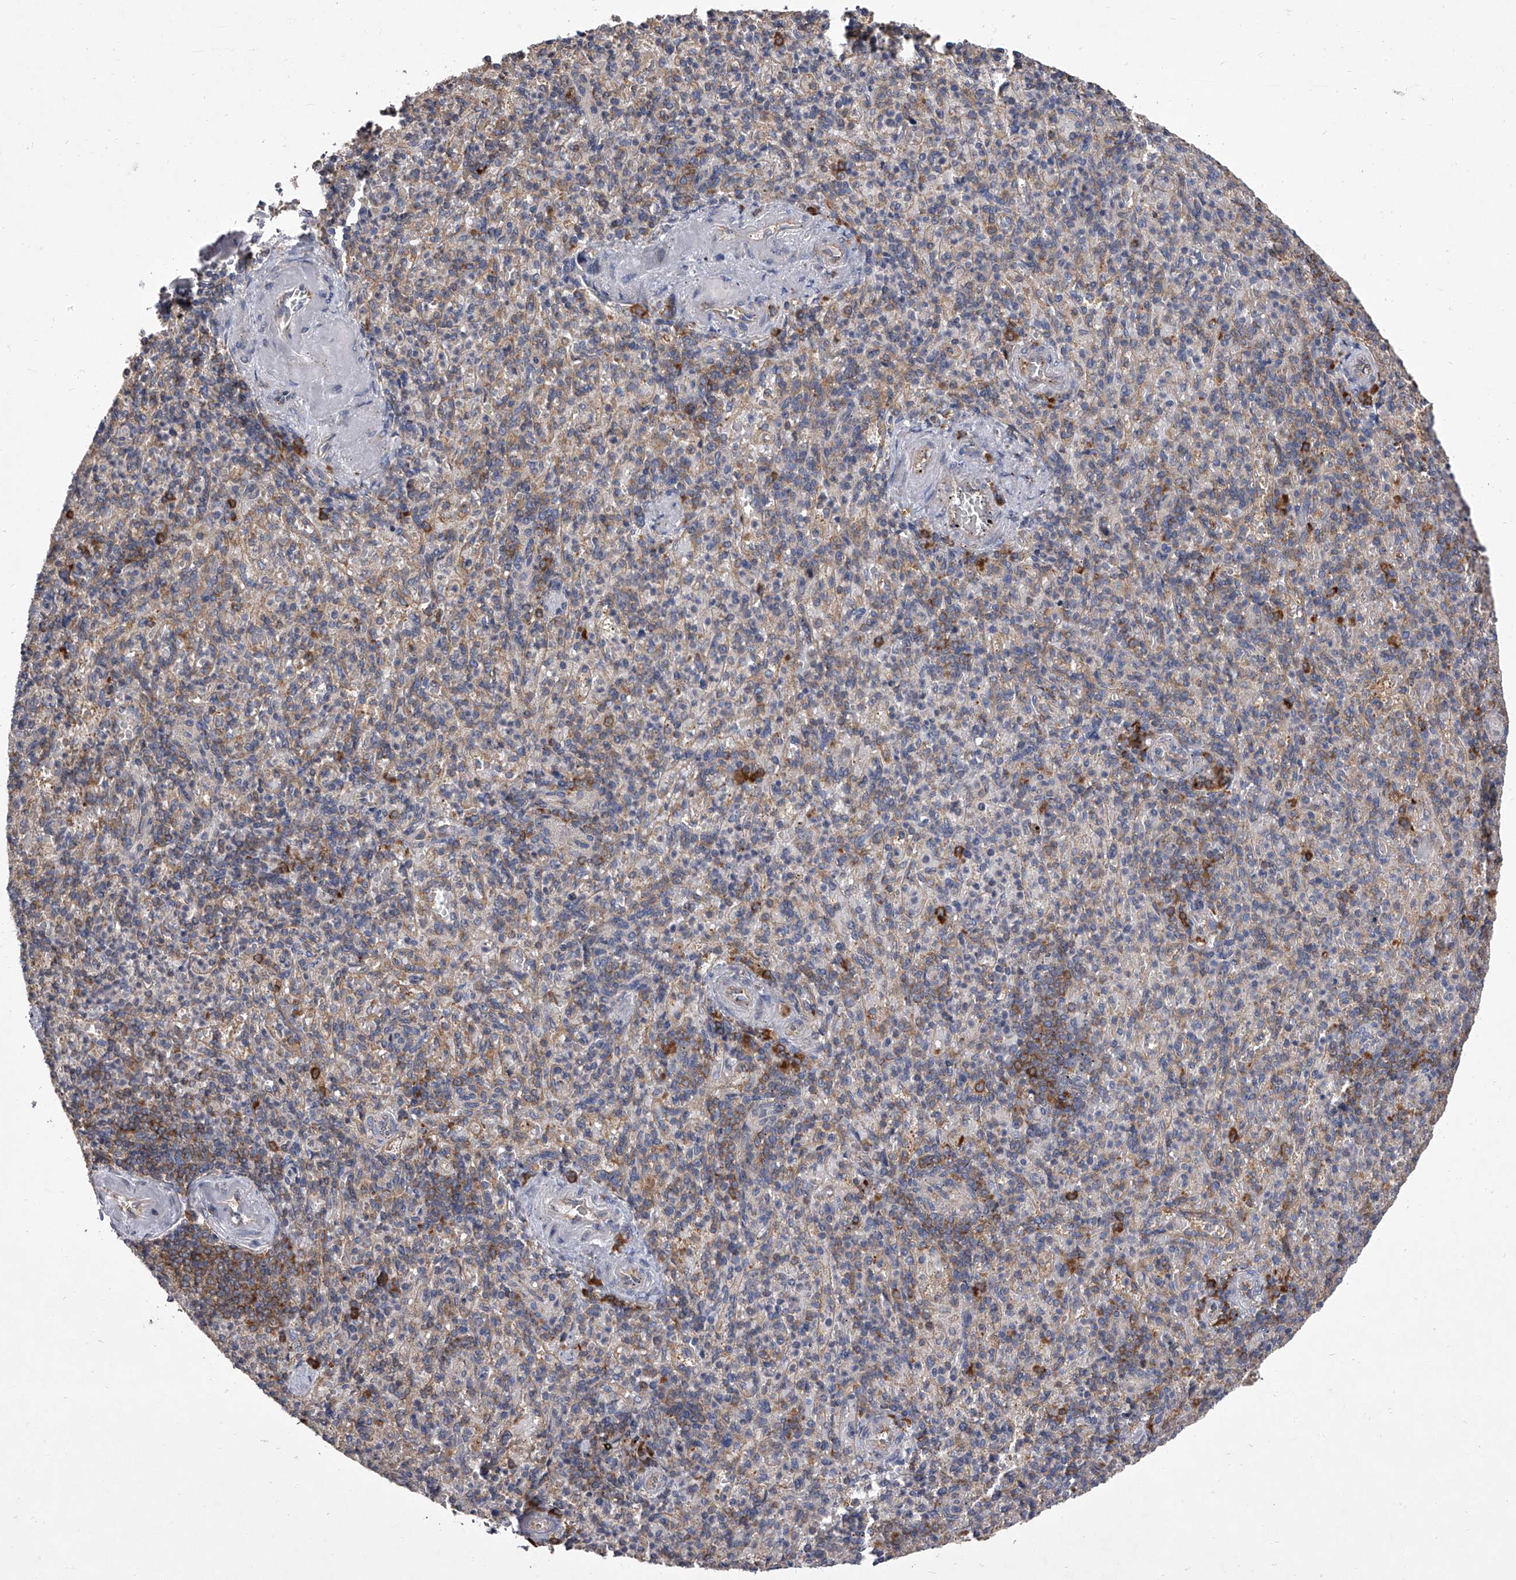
{"staining": {"intensity": "strong", "quantity": "<25%", "location": "cytoplasmic/membranous"}, "tissue": "spleen", "cell_type": "Cells in red pulp", "image_type": "normal", "snomed": [{"axis": "morphology", "description": "Normal tissue, NOS"}, {"axis": "topography", "description": "Spleen"}], "caption": "Immunohistochemistry (IHC) of benign human spleen shows medium levels of strong cytoplasmic/membranous staining in about <25% of cells in red pulp. (DAB IHC, brown staining for protein, blue staining for nuclei).", "gene": "EIF2S2", "patient": {"sex": "female", "age": 74}}